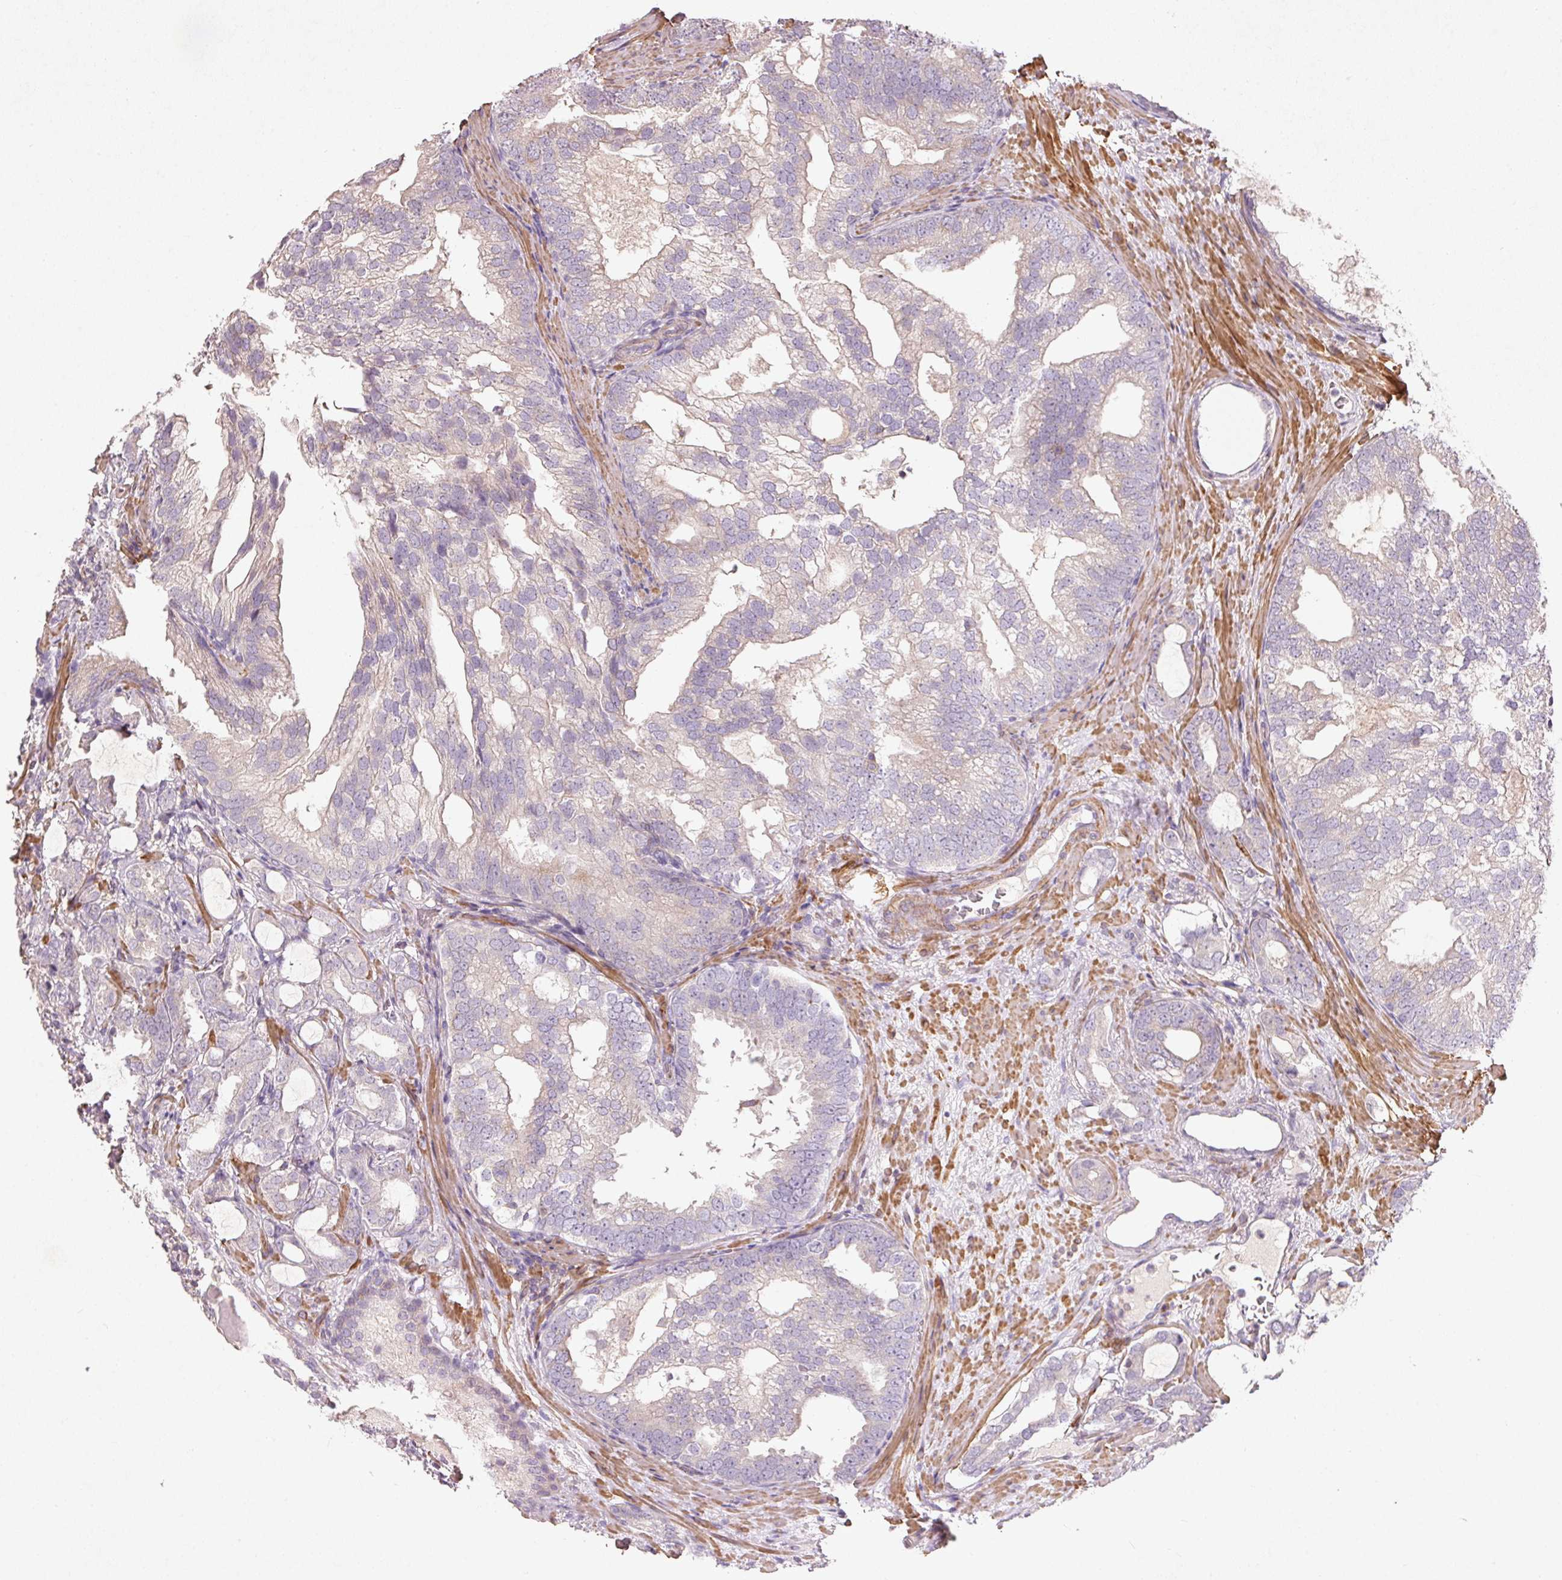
{"staining": {"intensity": "weak", "quantity": "<25%", "location": "cytoplasmic/membranous"}, "tissue": "prostate cancer", "cell_type": "Tumor cells", "image_type": "cancer", "snomed": [{"axis": "morphology", "description": "Adenocarcinoma, High grade"}, {"axis": "topography", "description": "Prostate"}], "caption": "High power microscopy photomicrograph of an IHC image of high-grade adenocarcinoma (prostate), revealing no significant positivity in tumor cells.", "gene": "KCNK15", "patient": {"sex": "male", "age": 75}}